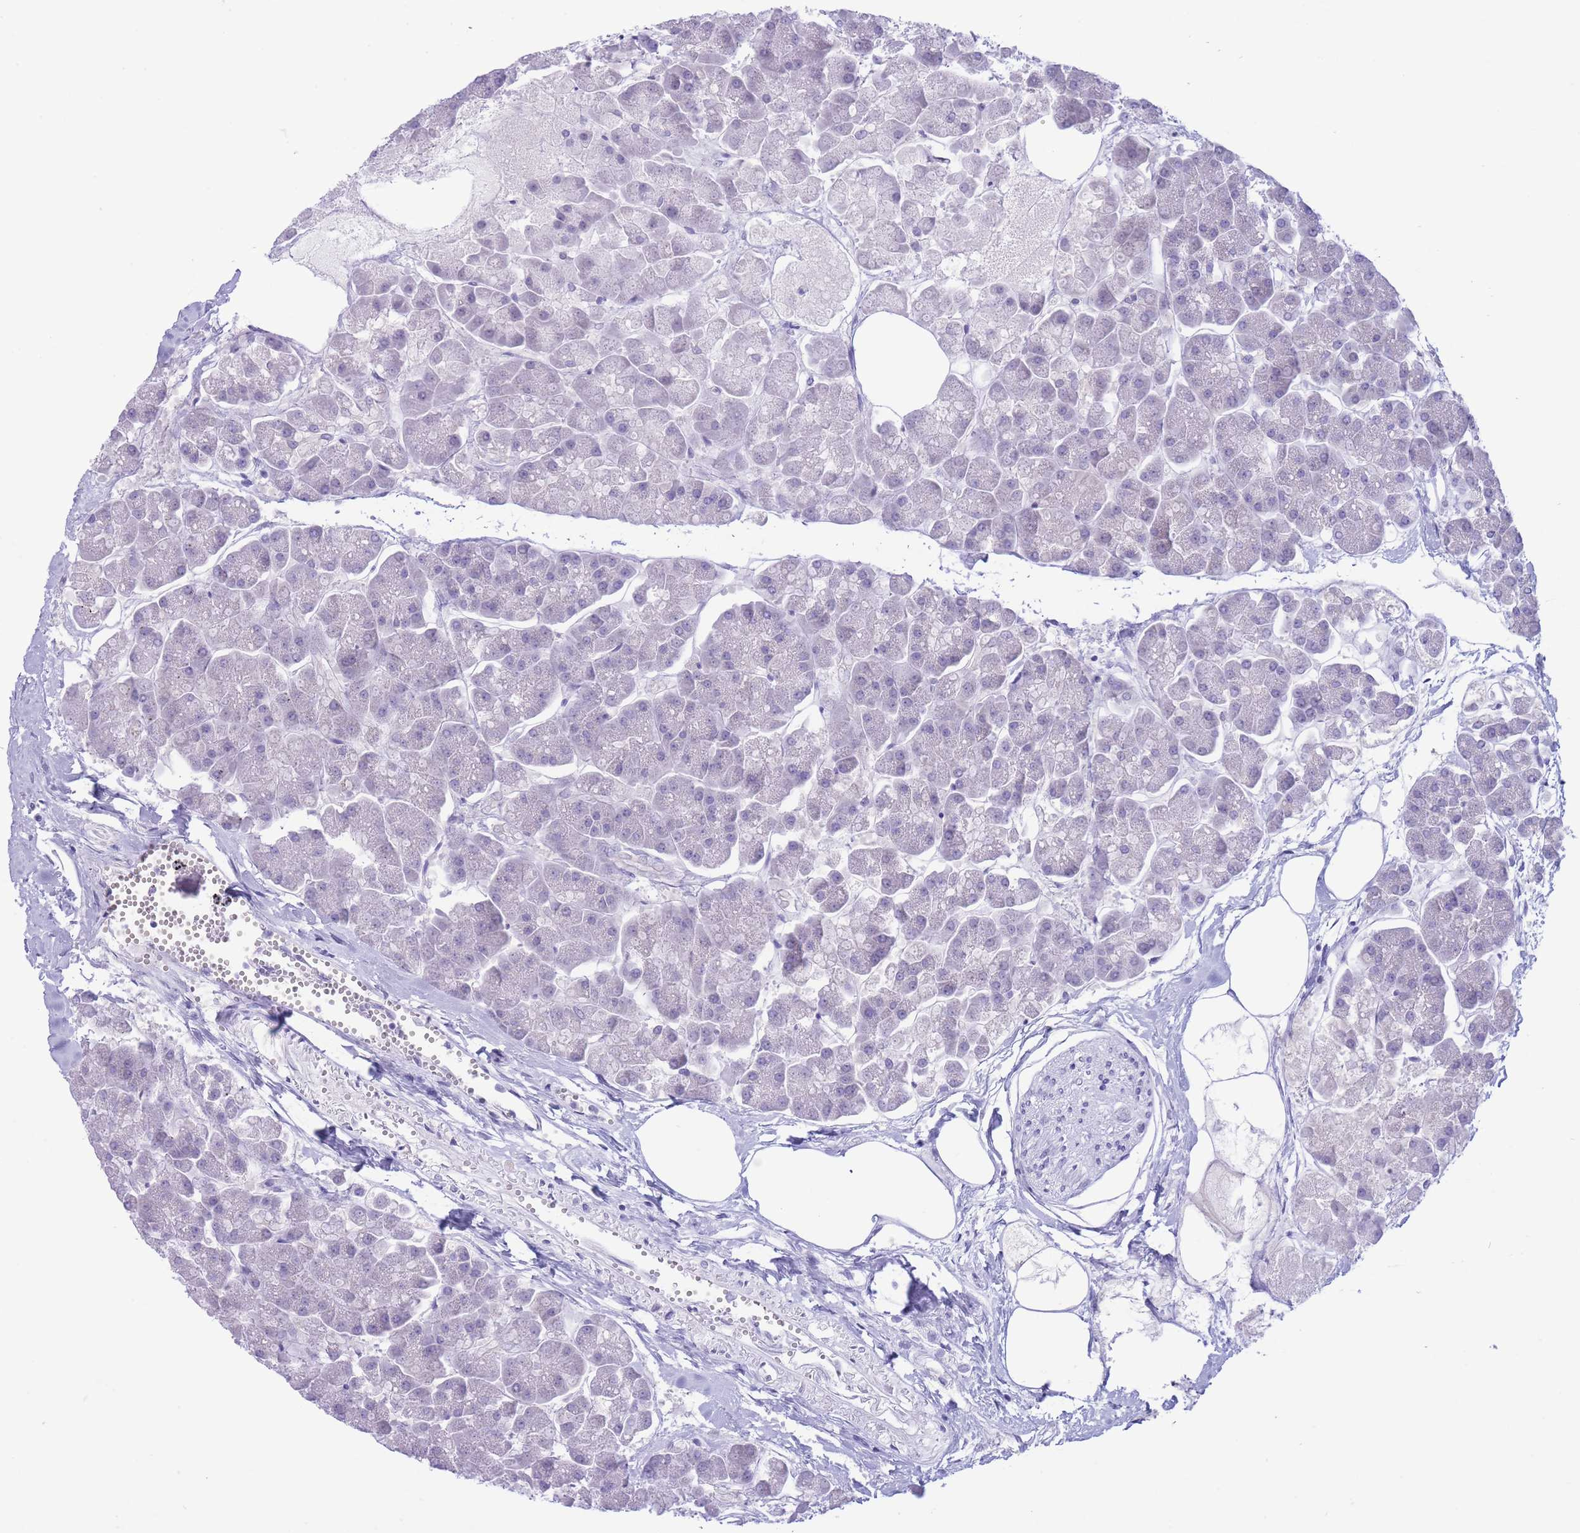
{"staining": {"intensity": "negative", "quantity": "none", "location": "none"}, "tissue": "pancreas", "cell_type": "Exocrine glandular cells", "image_type": "normal", "snomed": [{"axis": "morphology", "description": "Normal tissue, NOS"}, {"axis": "topography", "description": "Pancreas"}, {"axis": "topography", "description": "Peripheral nerve tissue"}], "caption": "This is an immunohistochemistry histopathology image of benign pancreas. There is no staining in exocrine glandular cells.", "gene": "ASAP3", "patient": {"sex": "male", "age": 54}}